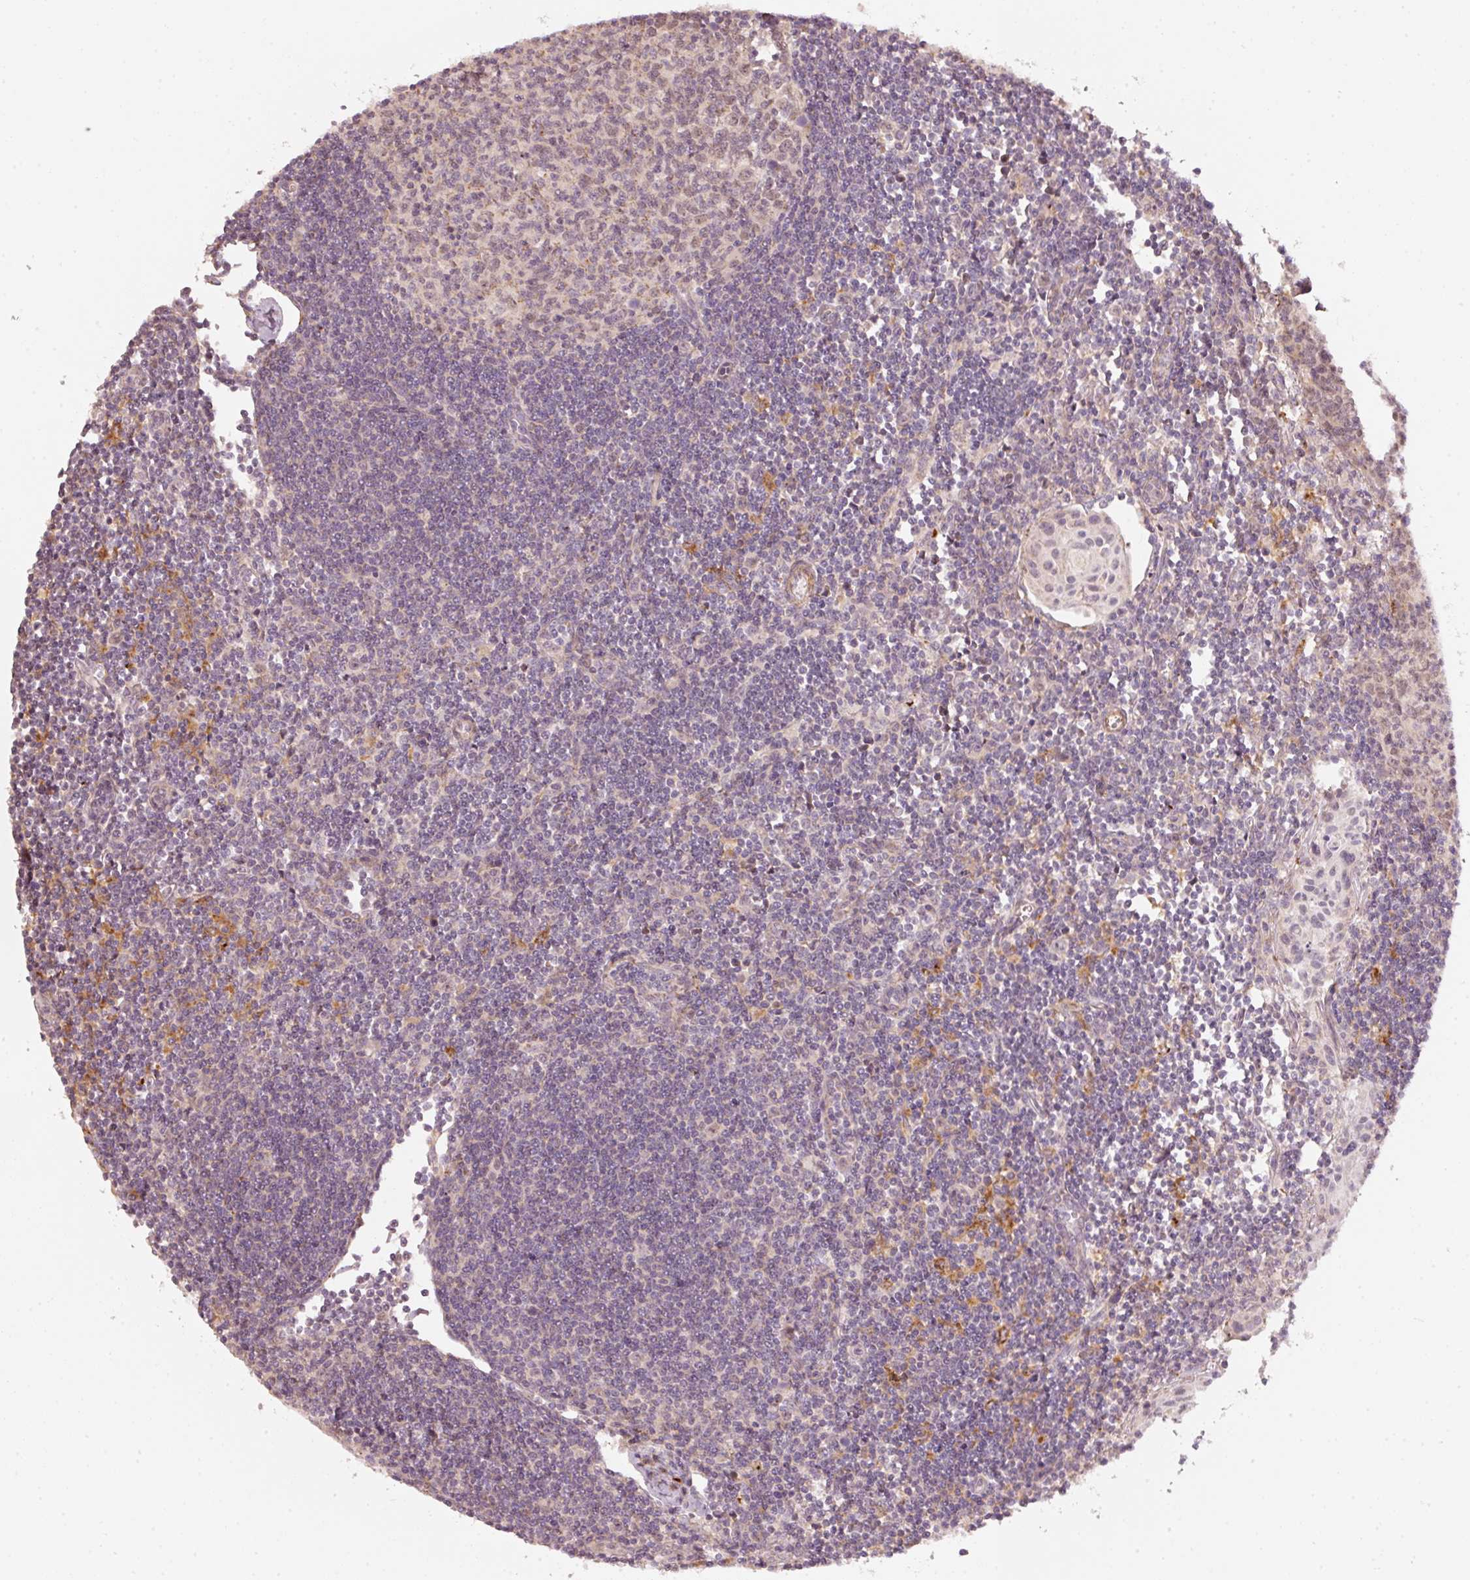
{"staining": {"intensity": "weak", "quantity": "<25%", "location": "cytoplasmic/membranous,nuclear"}, "tissue": "lymph node", "cell_type": "Germinal center cells", "image_type": "normal", "snomed": [{"axis": "morphology", "description": "Normal tissue, NOS"}, {"axis": "topography", "description": "Lymph node"}], "caption": "Germinal center cells show no significant protein expression in unremarkable lymph node.", "gene": "ARHGAP22", "patient": {"sex": "female", "age": 29}}